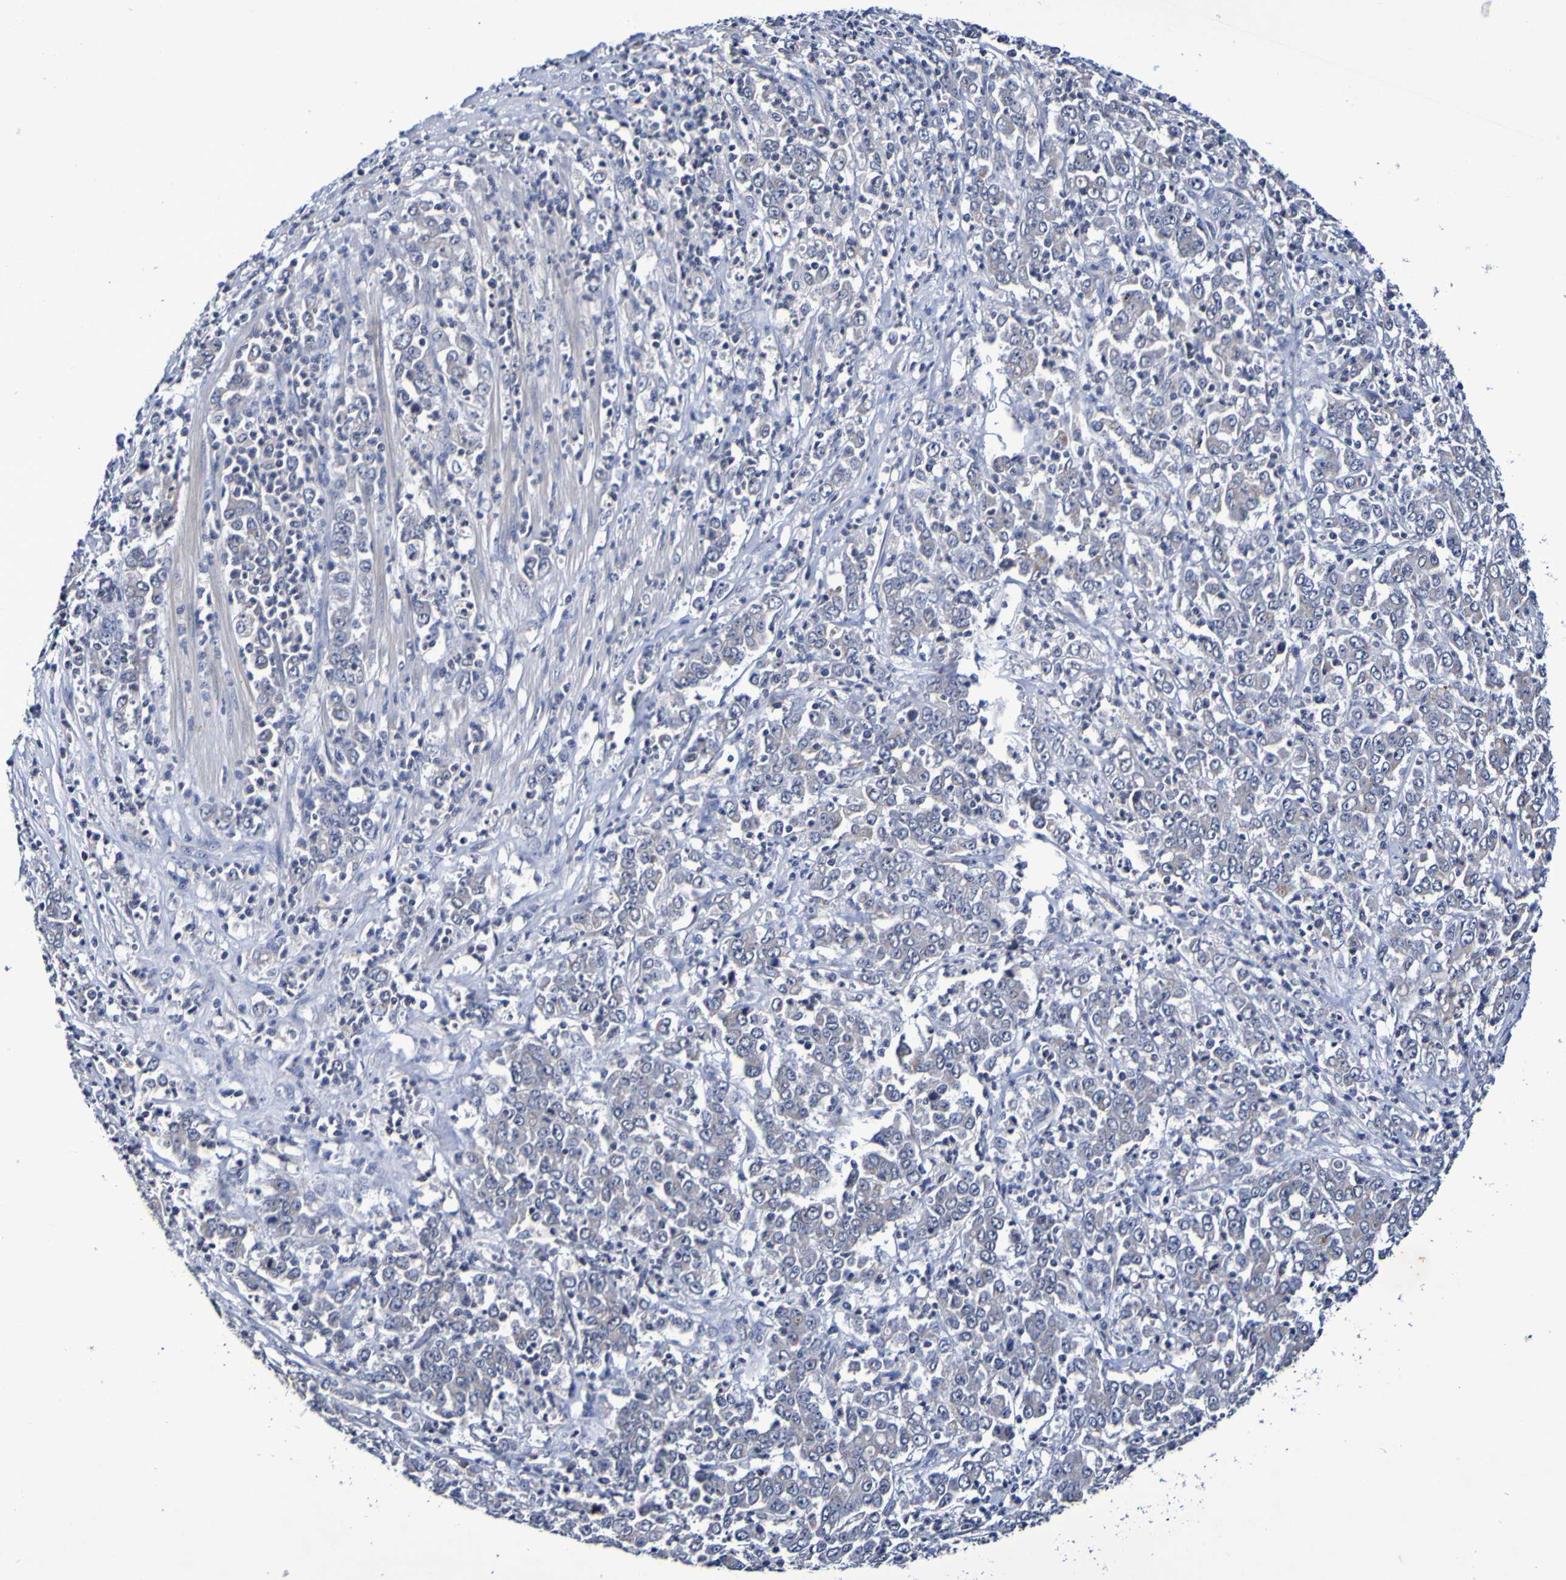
{"staining": {"intensity": "weak", "quantity": ">75%", "location": "cytoplasmic/membranous"}, "tissue": "stomach cancer", "cell_type": "Tumor cells", "image_type": "cancer", "snomed": [{"axis": "morphology", "description": "Adenocarcinoma, NOS"}, {"axis": "topography", "description": "Stomach, lower"}], "caption": "High-magnification brightfield microscopy of stomach adenocarcinoma stained with DAB (3,3'-diaminobenzidine) (brown) and counterstained with hematoxylin (blue). tumor cells exhibit weak cytoplasmic/membranous expression is identified in approximately>75% of cells.", "gene": "PTP4A2", "patient": {"sex": "female", "age": 71}}